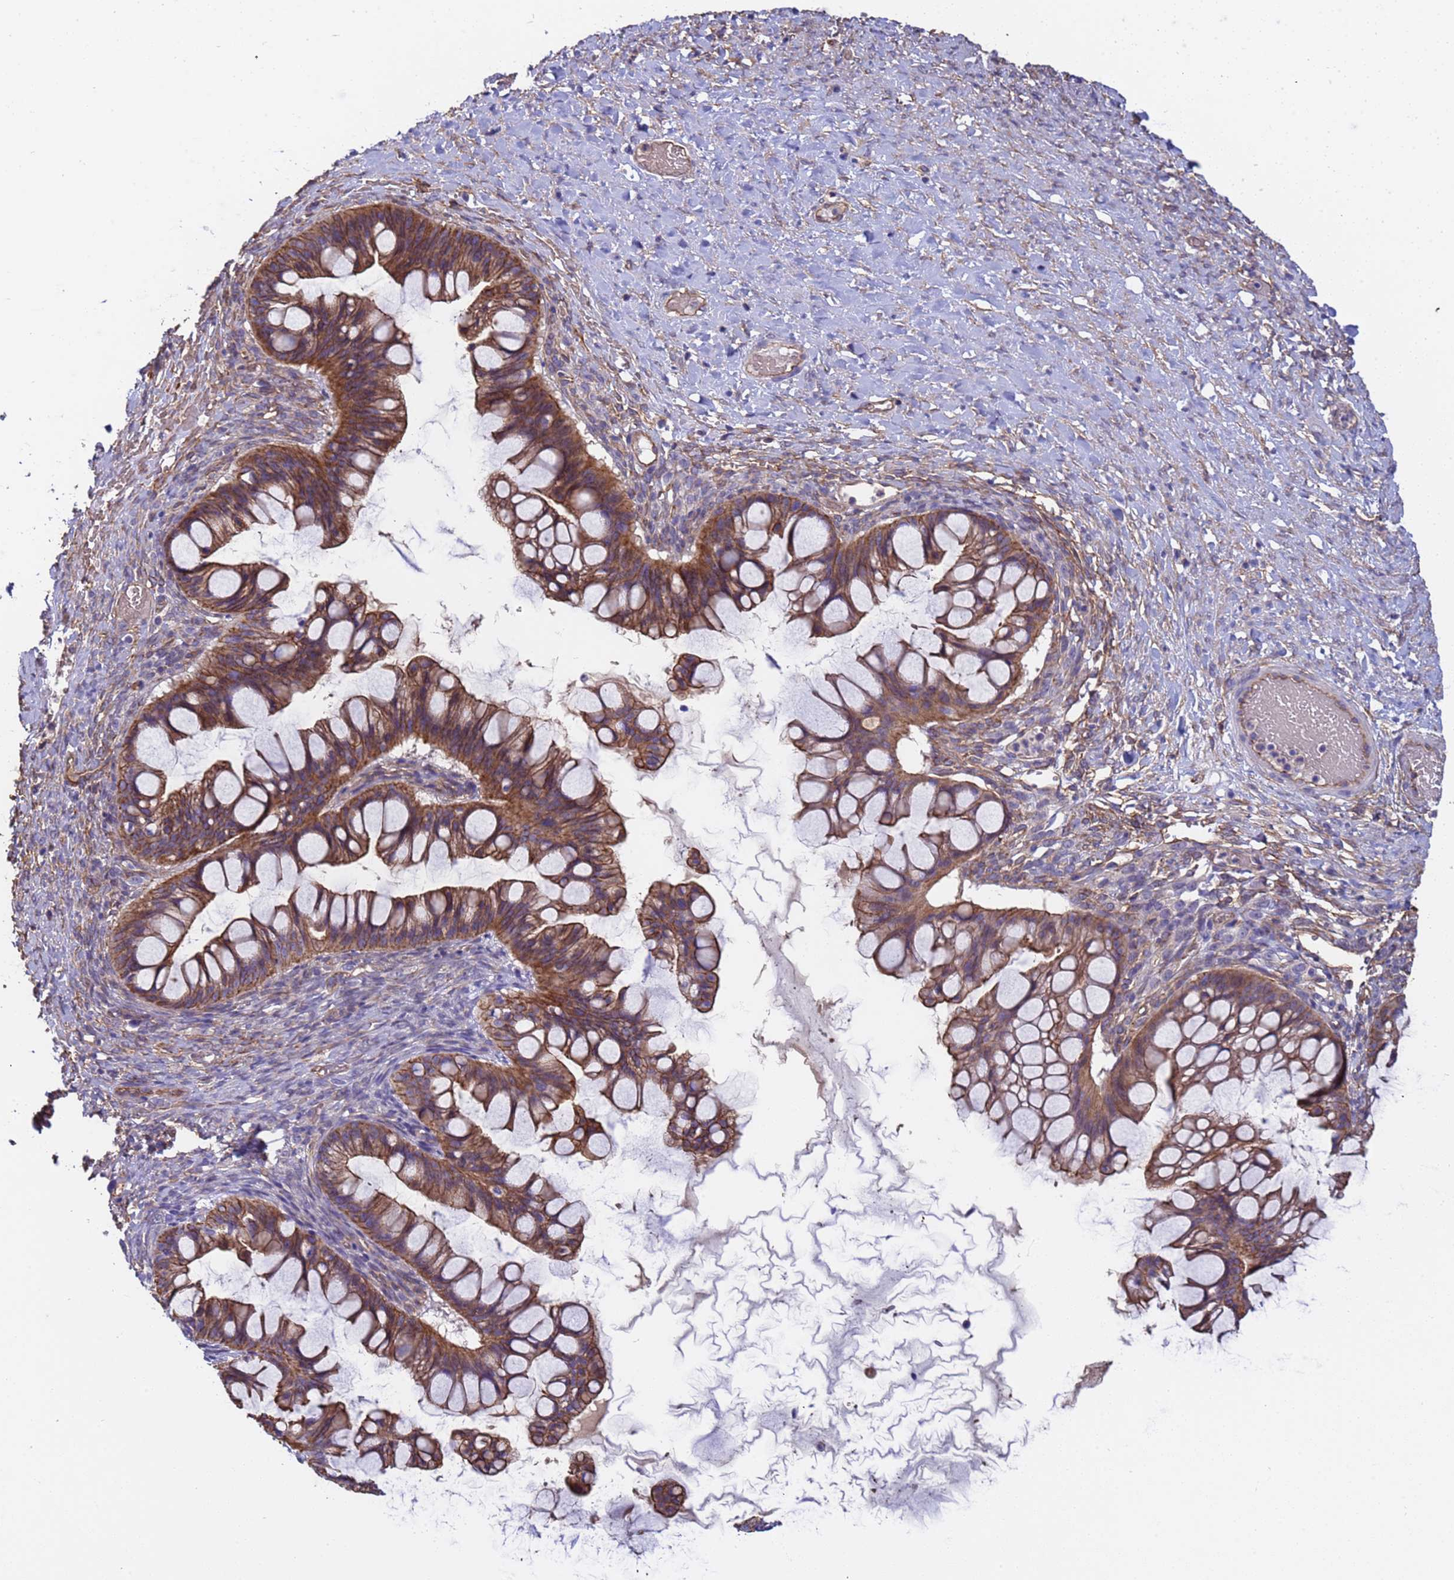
{"staining": {"intensity": "moderate", "quantity": ">75%", "location": "cytoplasmic/membranous"}, "tissue": "ovarian cancer", "cell_type": "Tumor cells", "image_type": "cancer", "snomed": [{"axis": "morphology", "description": "Cystadenocarcinoma, mucinous, NOS"}, {"axis": "topography", "description": "Ovary"}], "caption": "IHC (DAB) staining of mucinous cystadenocarcinoma (ovarian) reveals moderate cytoplasmic/membranous protein positivity in approximately >75% of tumor cells. Immunohistochemistry (ihc) stains the protein in brown and the nuclei are stained blue.", "gene": "ZNF248", "patient": {"sex": "female", "age": 73}}